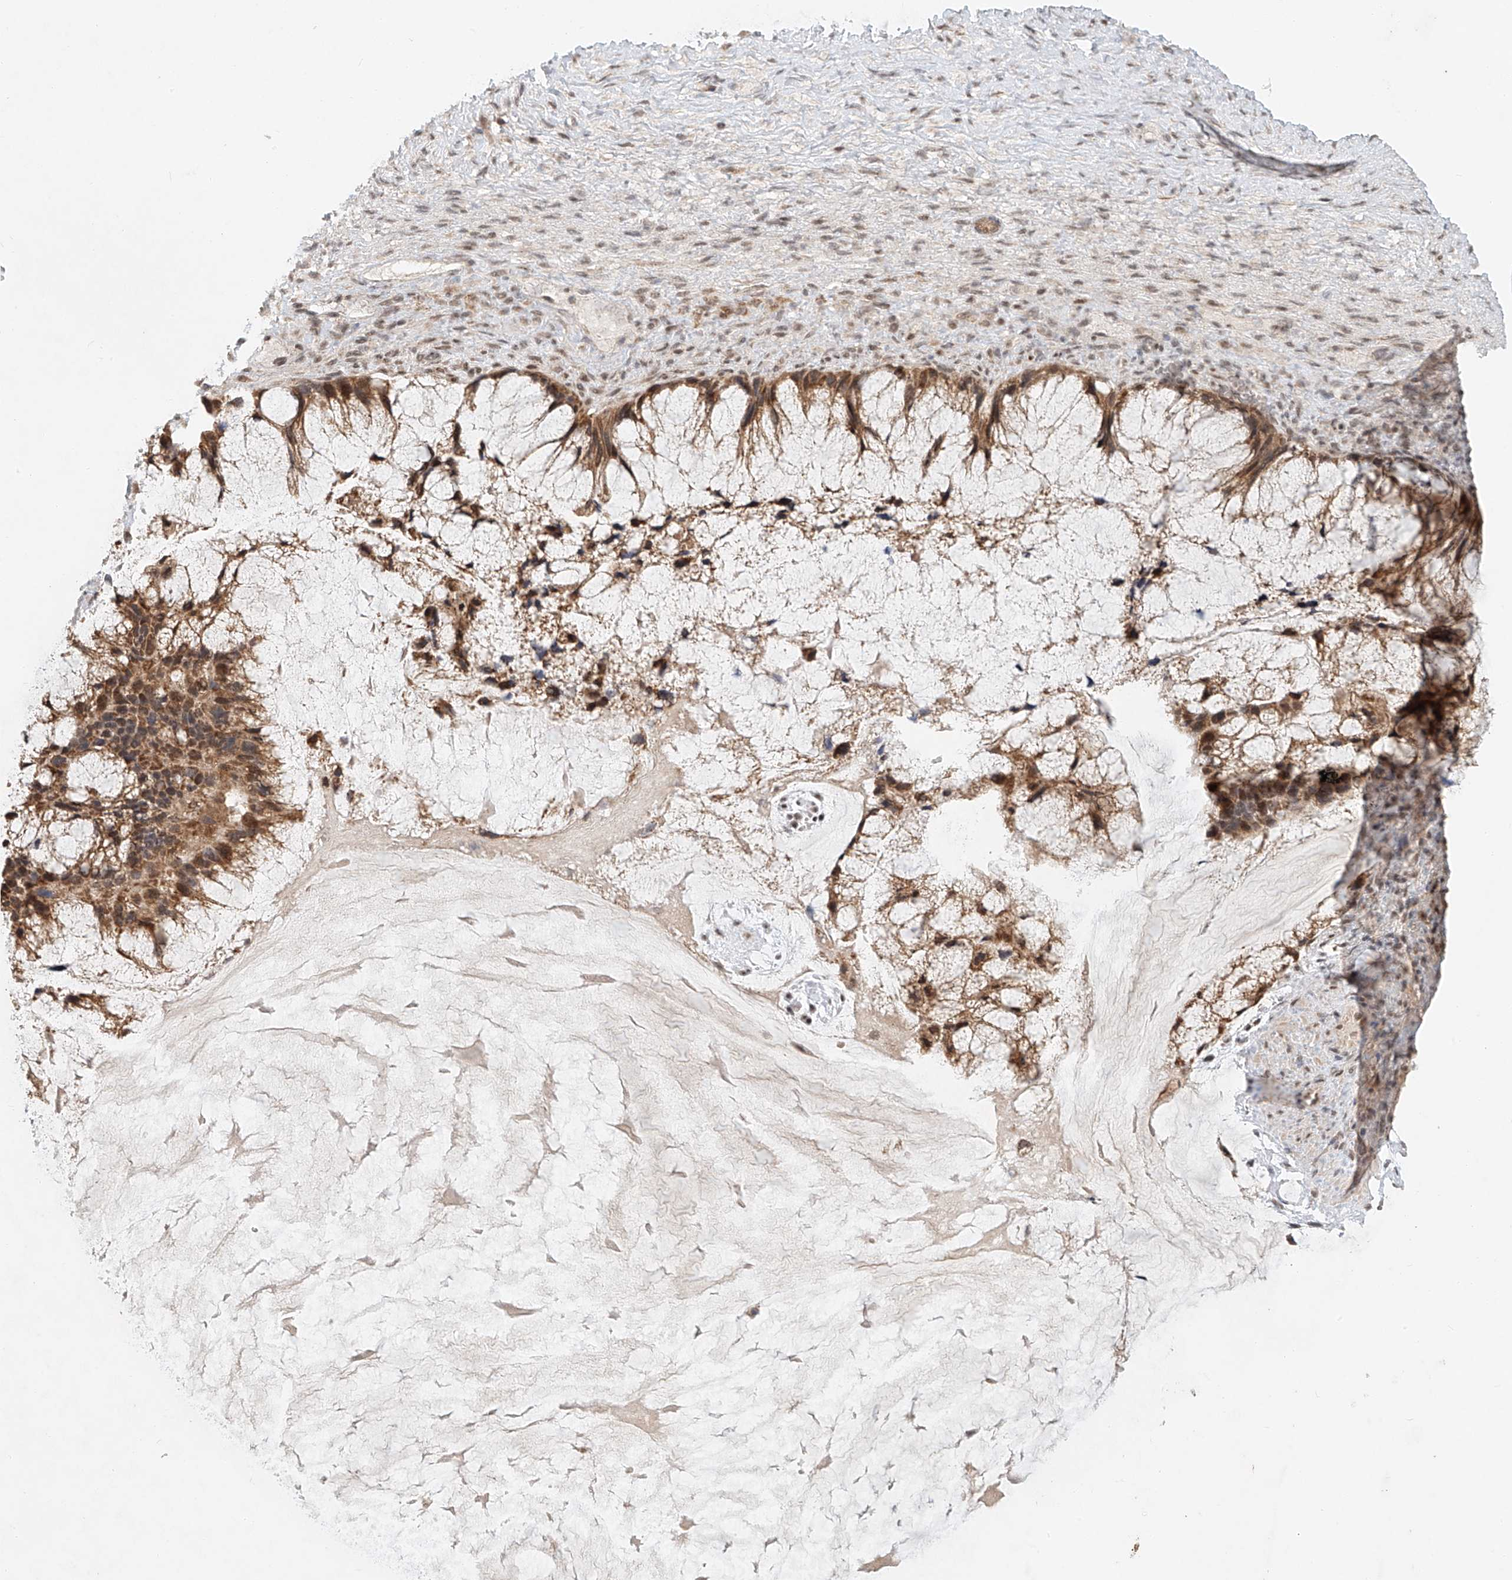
{"staining": {"intensity": "moderate", "quantity": ">75%", "location": "cytoplasmic/membranous"}, "tissue": "ovarian cancer", "cell_type": "Tumor cells", "image_type": "cancer", "snomed": [{"axis": "morphology", "description": "Cystadenocarcinoma, mucinous, NOS"}, {"axis": "topography", "description": "Ovary"}], "caption": "This photomicrograph displays immunohistochemistry staining of ovarian cancer (mucinous cystadenocarcinoma), with medium moderate cytoplasmic/membranous expression in about >75% of tumor cells.", "gene": "SYTL3", "patient": {"sex": "female", "age": 37}}